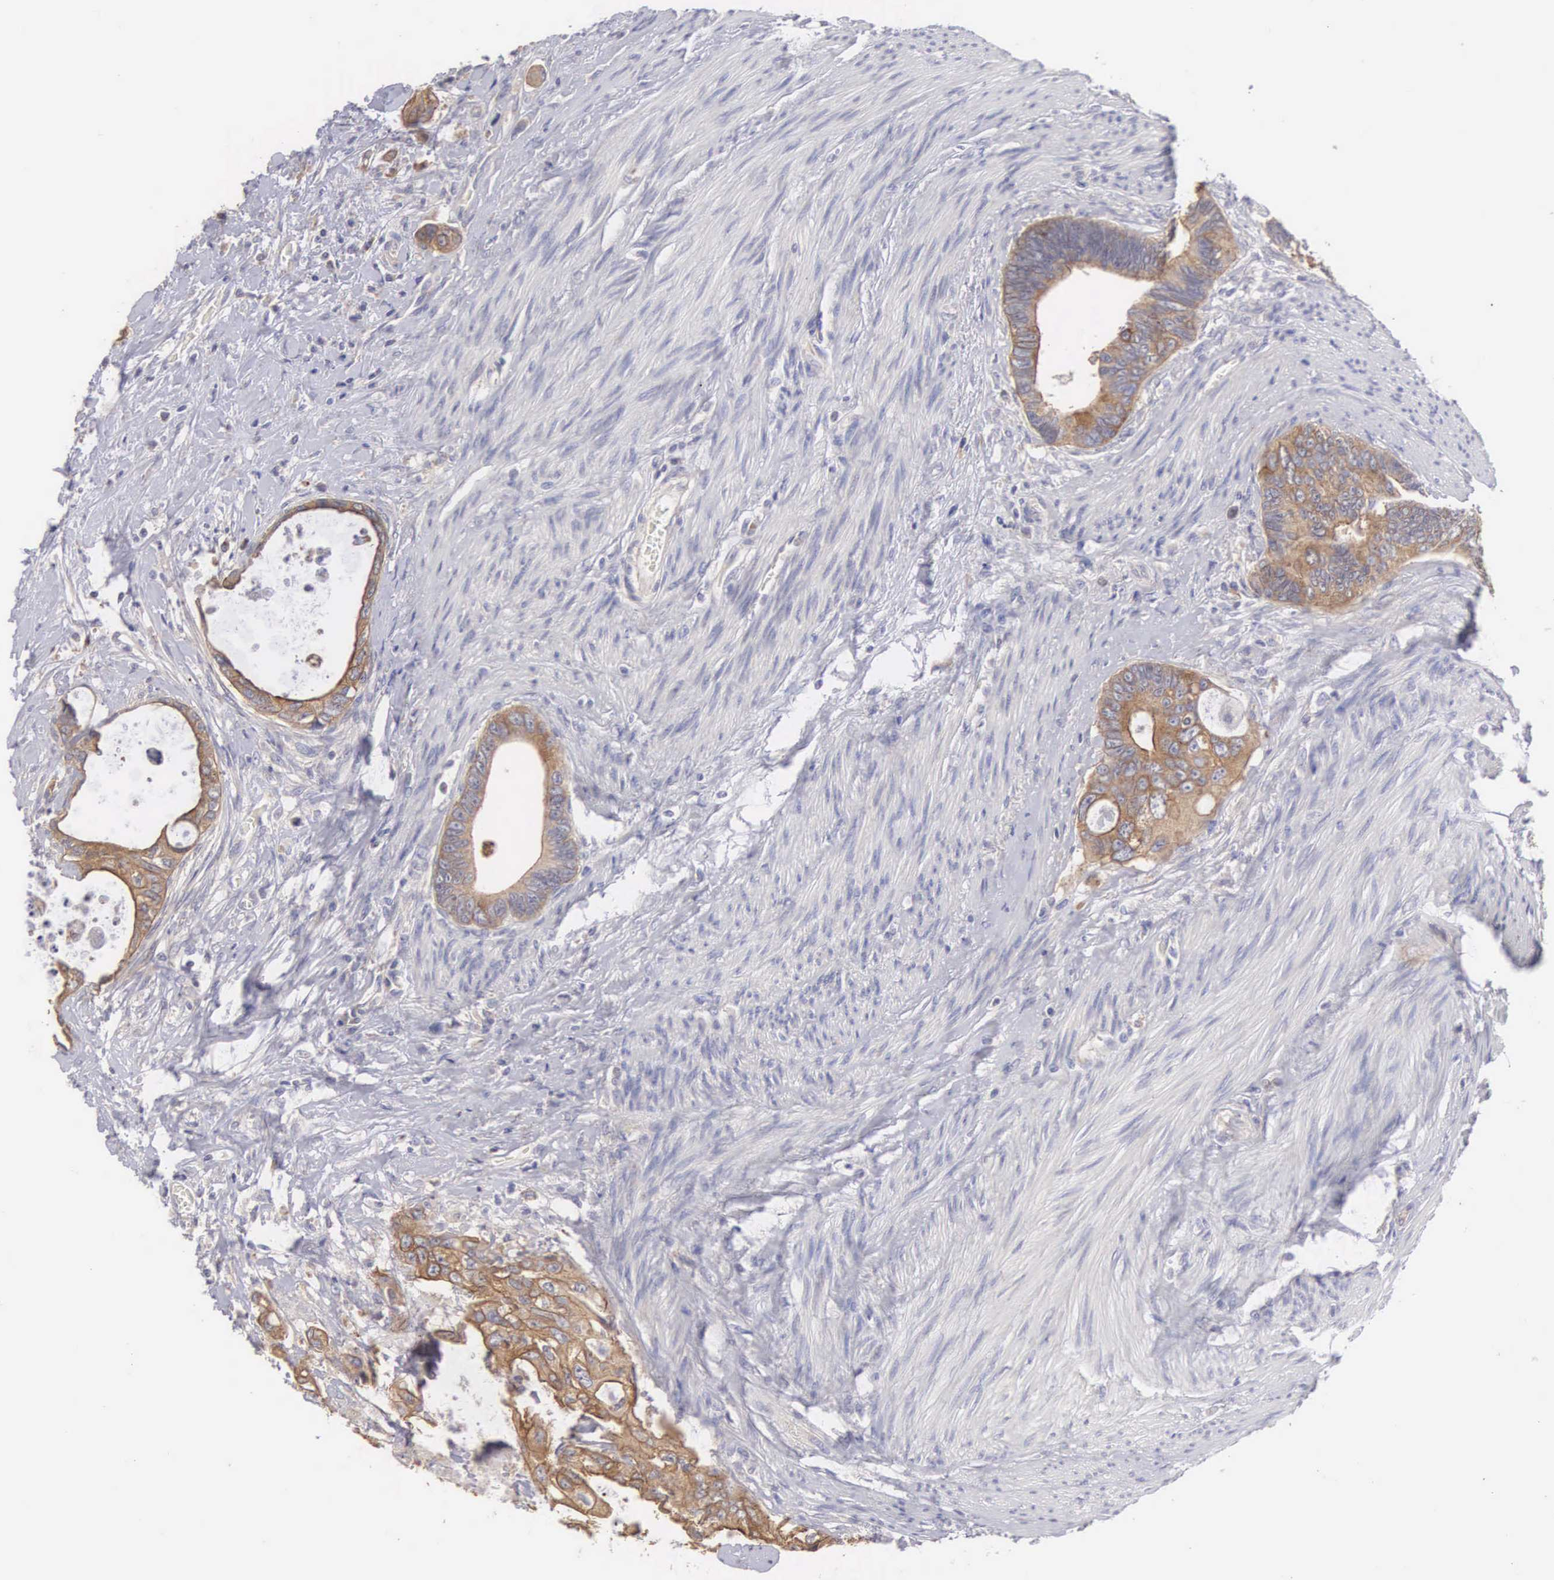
{"staining": {"intensity": "moderate", "quantity": ">75%", "location": "cytoplasmic/membranous"}, "tissue": "colorectal cancer", "cell_type": "Tumor cells", "image_type": "cancer", "snomed": [{"axis": "morphology", "description": "Adenocarcinoma, NOS"}, {"axis": "topography", "description": "Rectum"}], "caption": "Colorectal cancer (adenocarcinoma) stained for a protein exhibits moderate cytoplasmic/membranous positivity in tumor cells. (DAB IHC with brightfield microscopy, high magnification).", "gene": "TXLNG", "patient": {"sex": "female", "age": 57}}